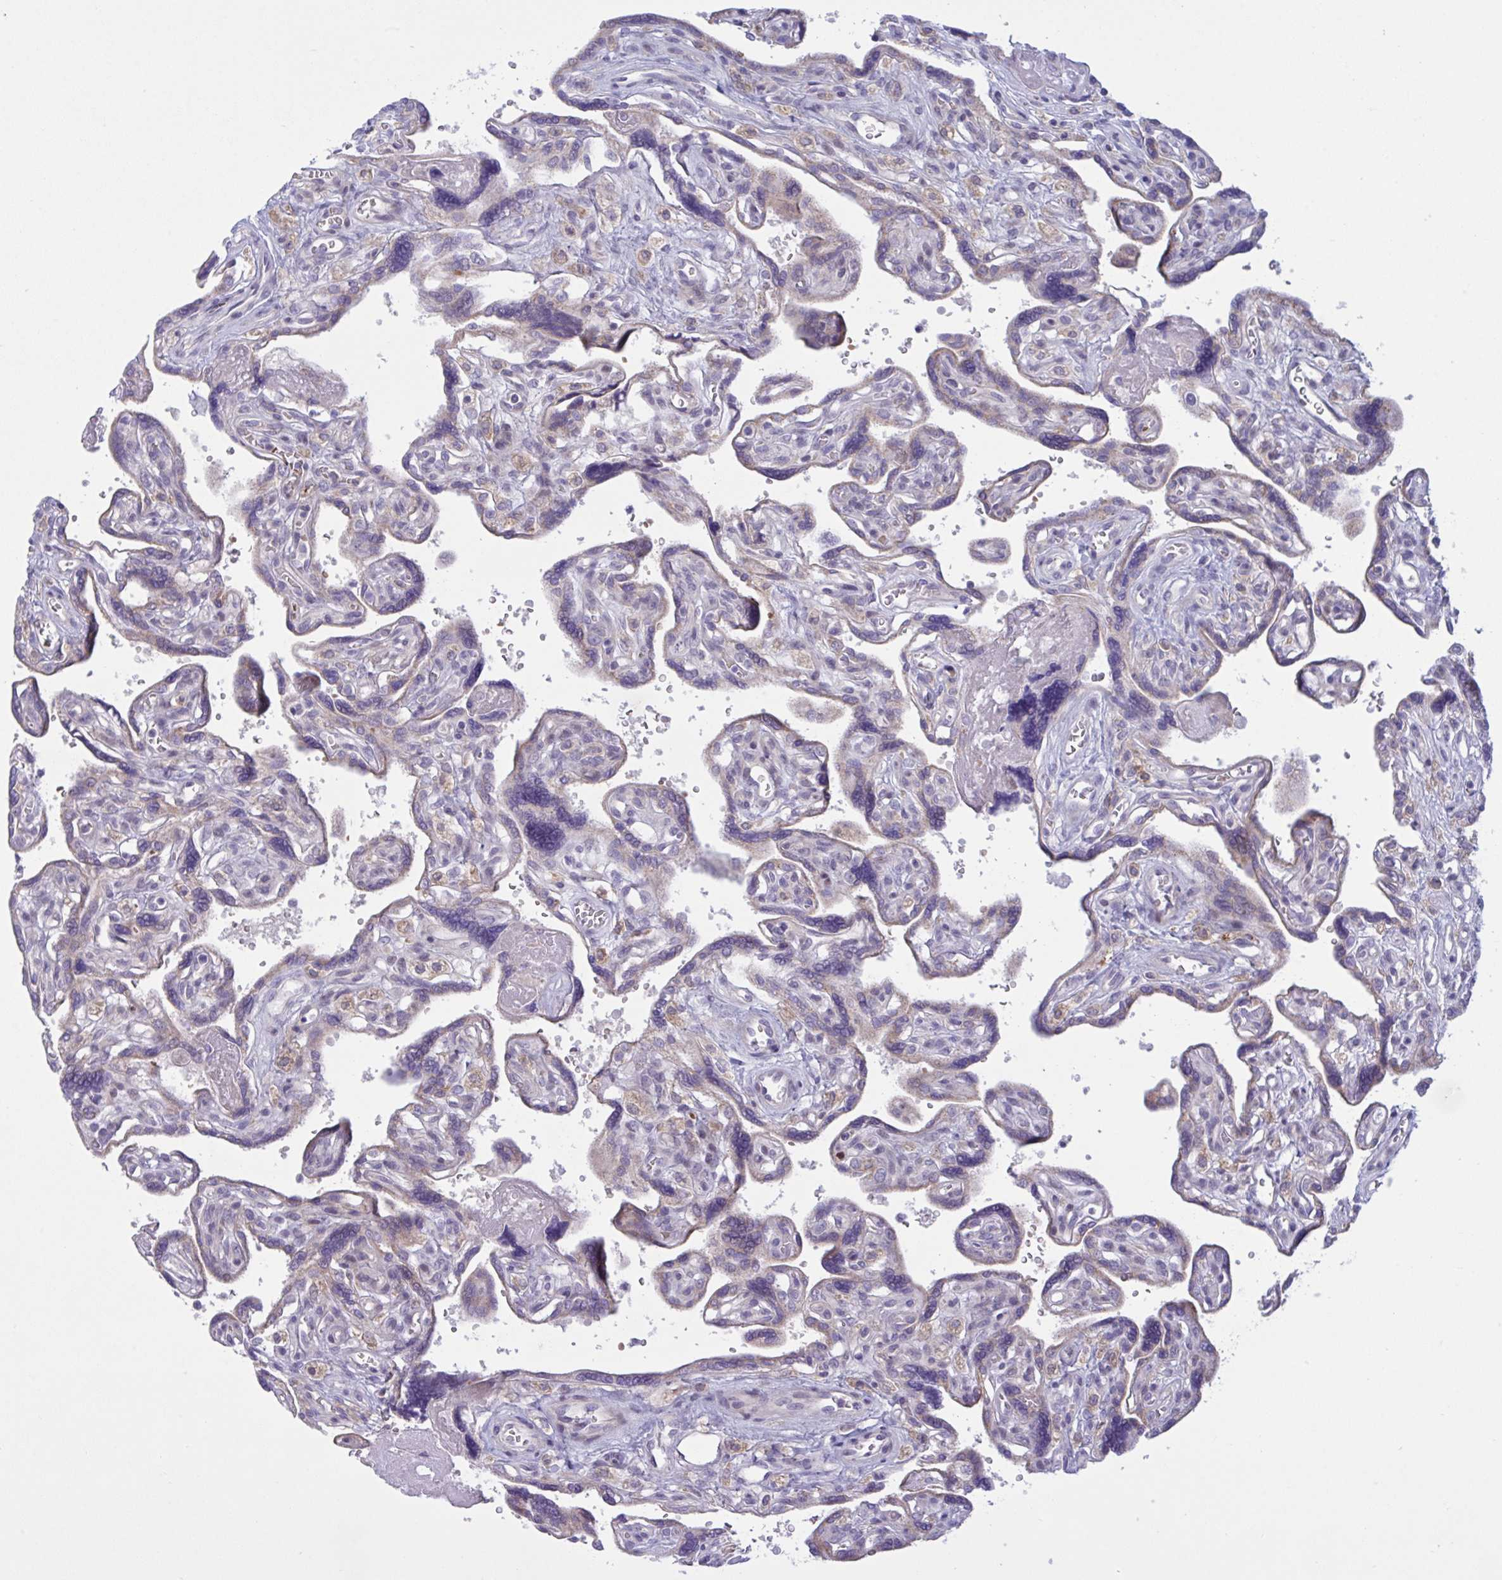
{"staining": {"intensity": "weak", "quantity": "<25%", "location": "cytoplasmic/membranous"}, "tissue": "placenta", "cell_type": "Trophoblastic cells", "image_type": "normal", "snomed": [{"axis": "morphology", "description": "Normal tissue, NOS"}, {"axis": "topography", "description": "Placenta"}], "caption": "Benign placenta was stained to show a protein in brown. There is no significant expression in trophoblastic cells. Nuclei are stained in blue.", "gene": "VWC2", "patient": {"sex": "female", "age": 39}}